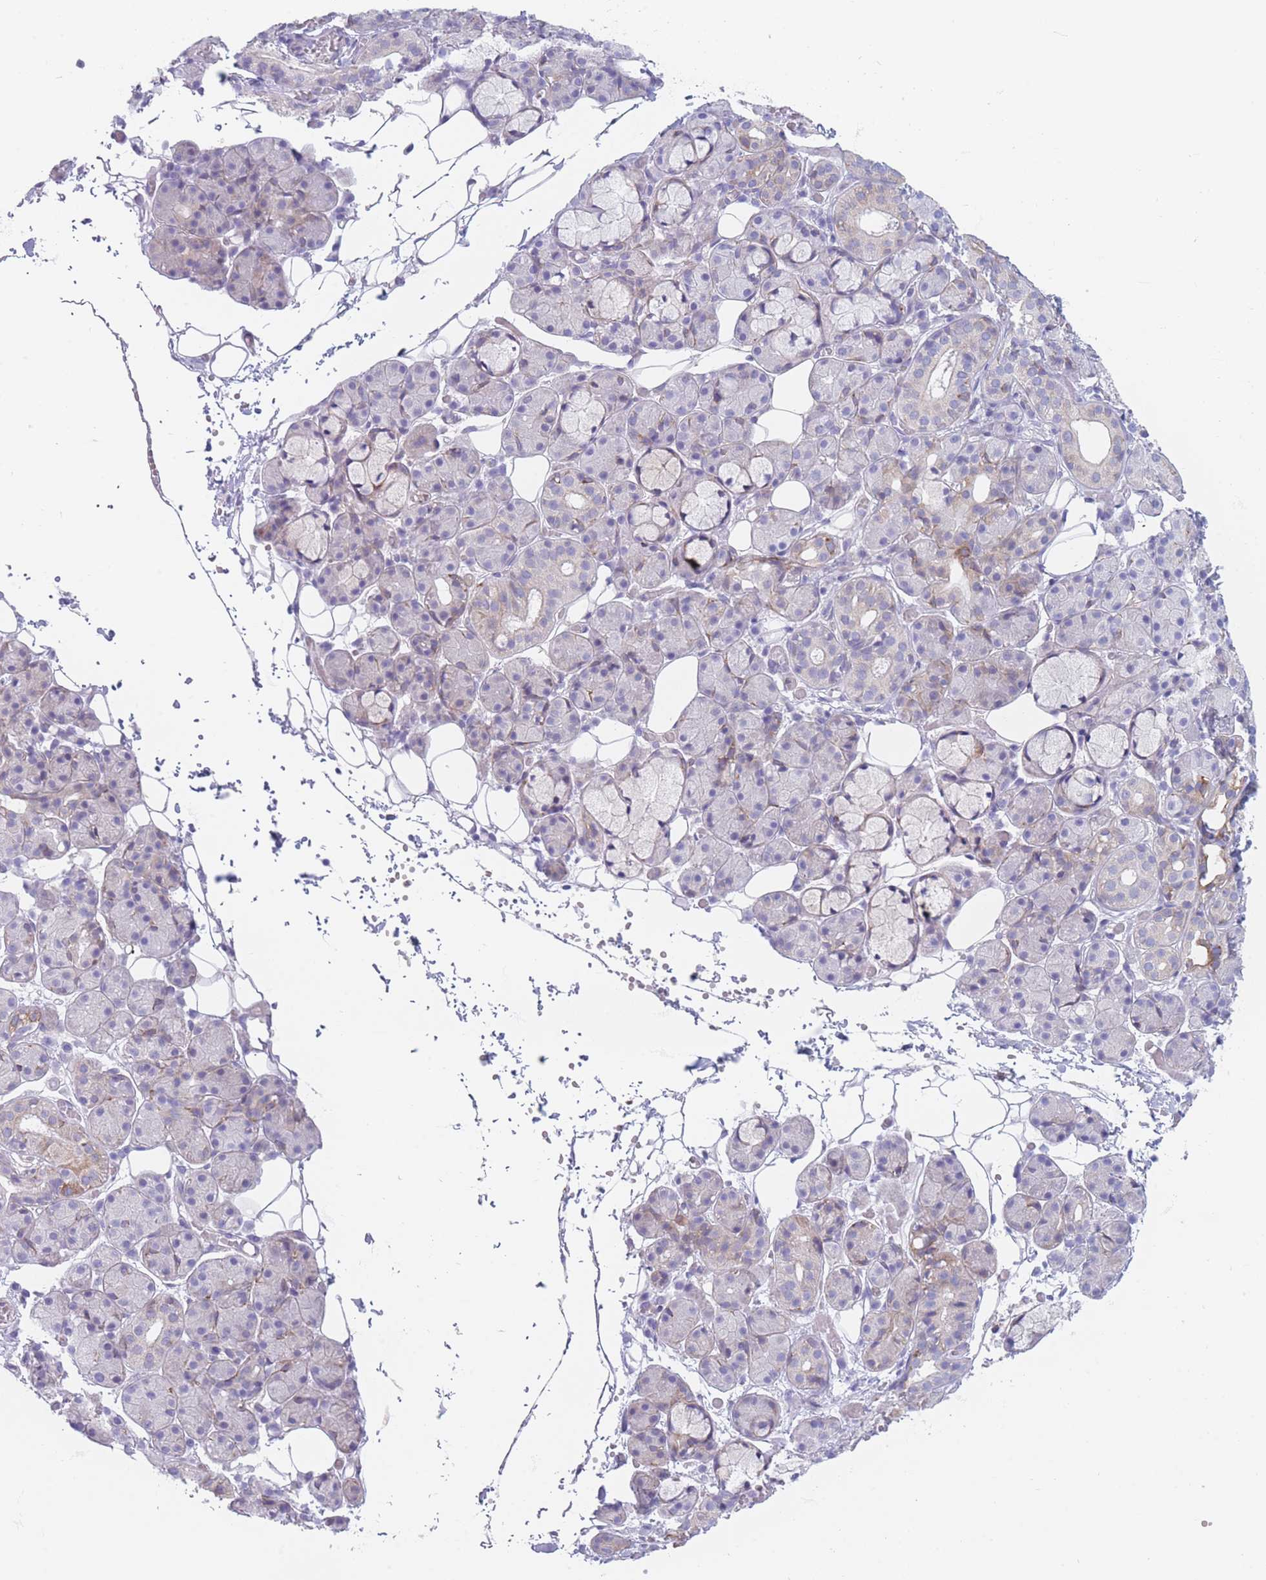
{"staining": {"intensity": "weak", "quantity": "<25%", "location": "cytoplasmic/membranous"}, "tissue": "salivary gland", "cell_type": "Glandular cells", "image_type": "normal", "snomed": [{"axis": "morphology", "description": "Normal tissue, NOS"}, {"axis": "topography", "description": "Salivary gland"}], "caption": "Immunohistochemistry (IHC) photomicrograph of normal human salivary gland stained for a protein (brown), which displays no positivity in glandular cells. (DAB (3,3'-diaminobenzidine) IHC with hematoxylin counter stain).", "gene": "AK9", "patient": {"sex": "male", "age": 63}}